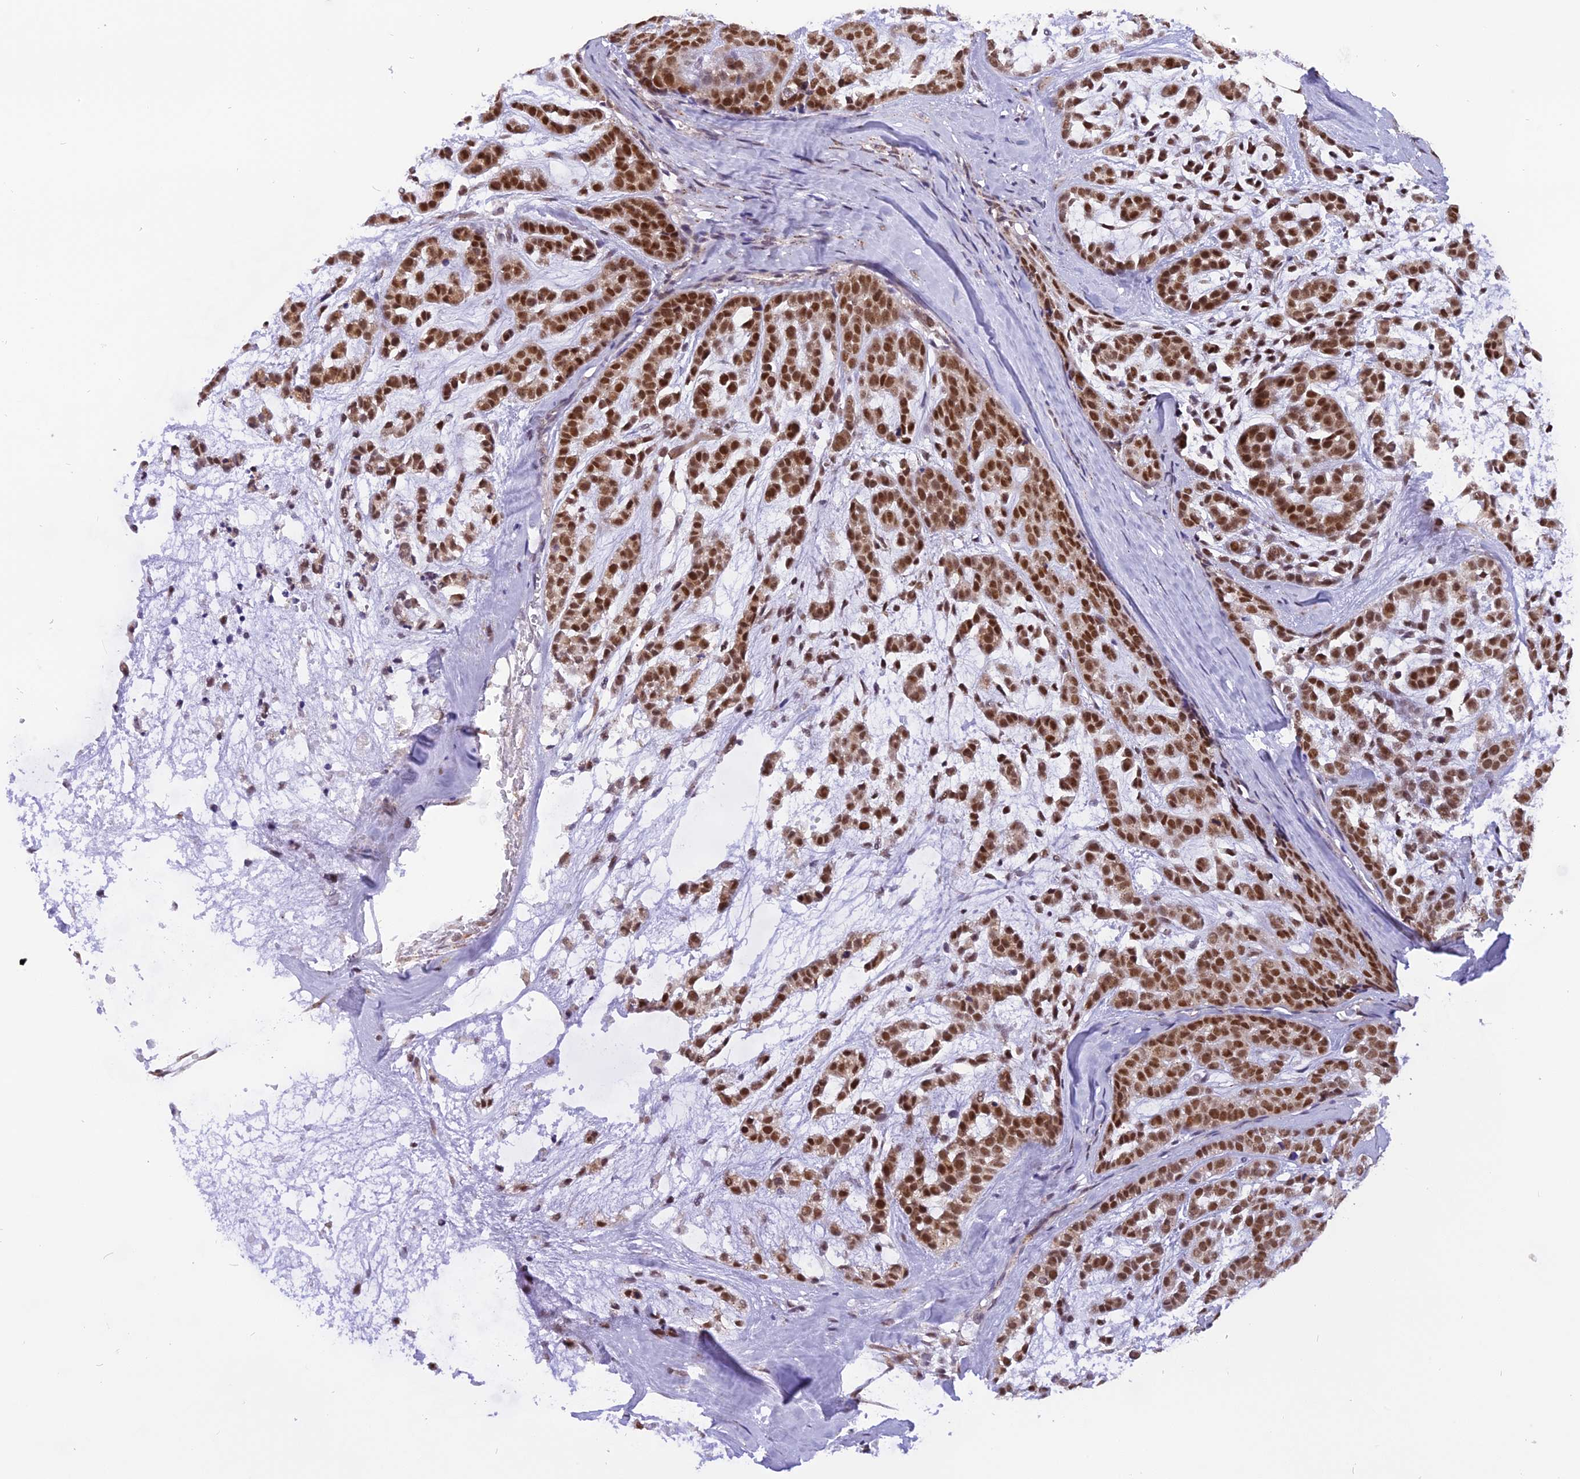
{"staining": {"intensity": "strong", "quantity": ">75%", "location": "nuclear"}, "tissue": "head and neck cancer", "cell_type": "Tumor cells", "image_type": "cancer", "snomed": [{"axis": "morphology", "description": "Adenocarcinoma, NOS"}, {"axis": "morphology", "description": "Adenoma, NOS"}, {"axis": "topography", "description": "Head-Neck"}], "caption": "Protein expression analysis of human head and neck adenocarcinoma reveals strong nuclear positivity in approximately >75% of tumor cells.", "gene": "IRF2BP1", "patient": {"sex": "female", "age": 55}}